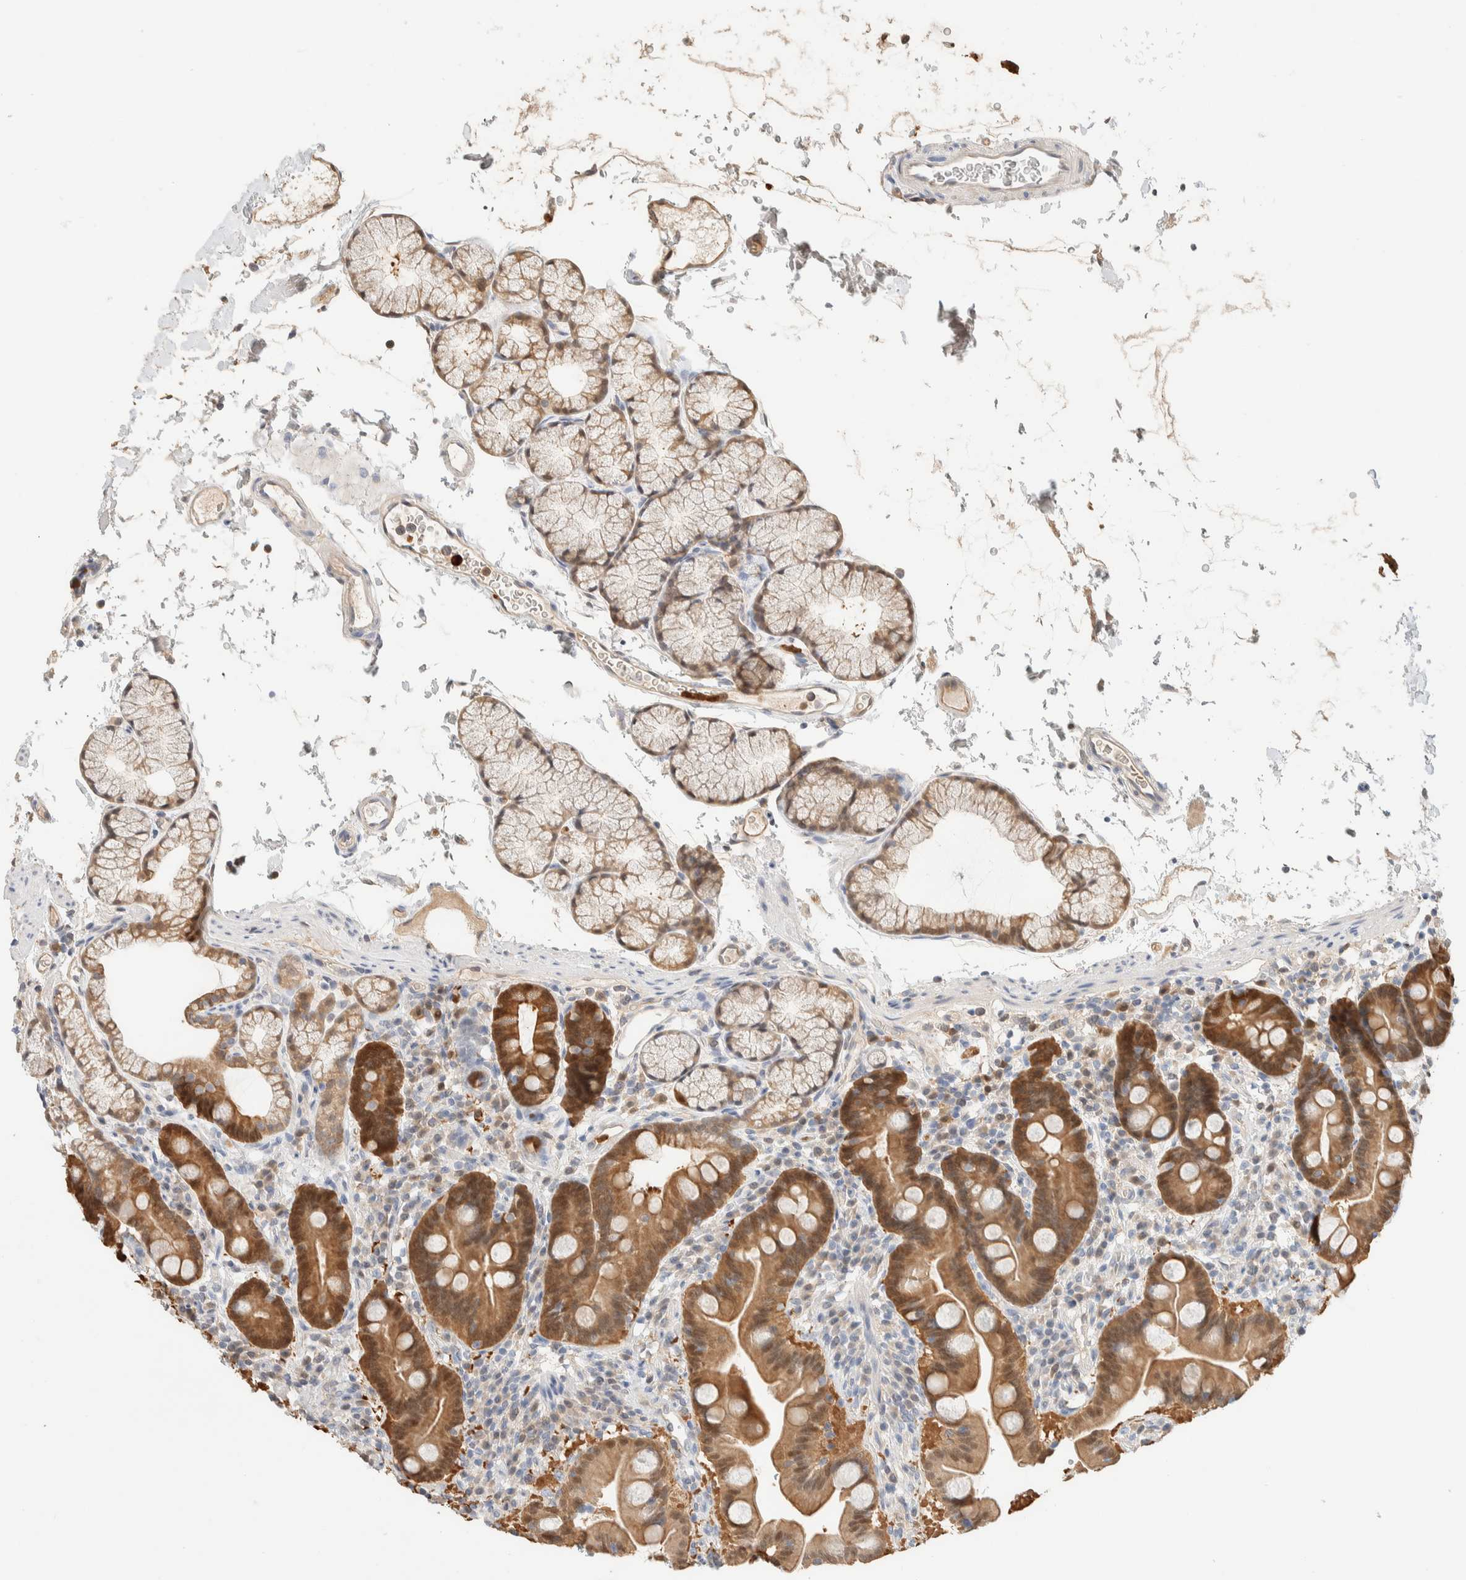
{"staining": {"intensity": "strong", "quantity": ">75%", "location": "cytoplasmic/membranous,nuclear"}, "tissue": "duodenum", "cell_type": "Glandular cells", "image_type": "normal", "snomed": [{"axis": "morphology", "description": "Normal tissue, NOS"}, {"axis": "topography", "description": "Duodenum"}], "caption": "Protein staining by IHC exhibits strong cytoplasmic/membranous,nuclear positivity in about >75% of glandular cells in normal duodenum. (DAB (3,3'-diaminobenzidine) = brown stain, brightfield microscopy at high magnification).", "gene": "SETD4", "patient": {"sex": "male", "age": 54}}